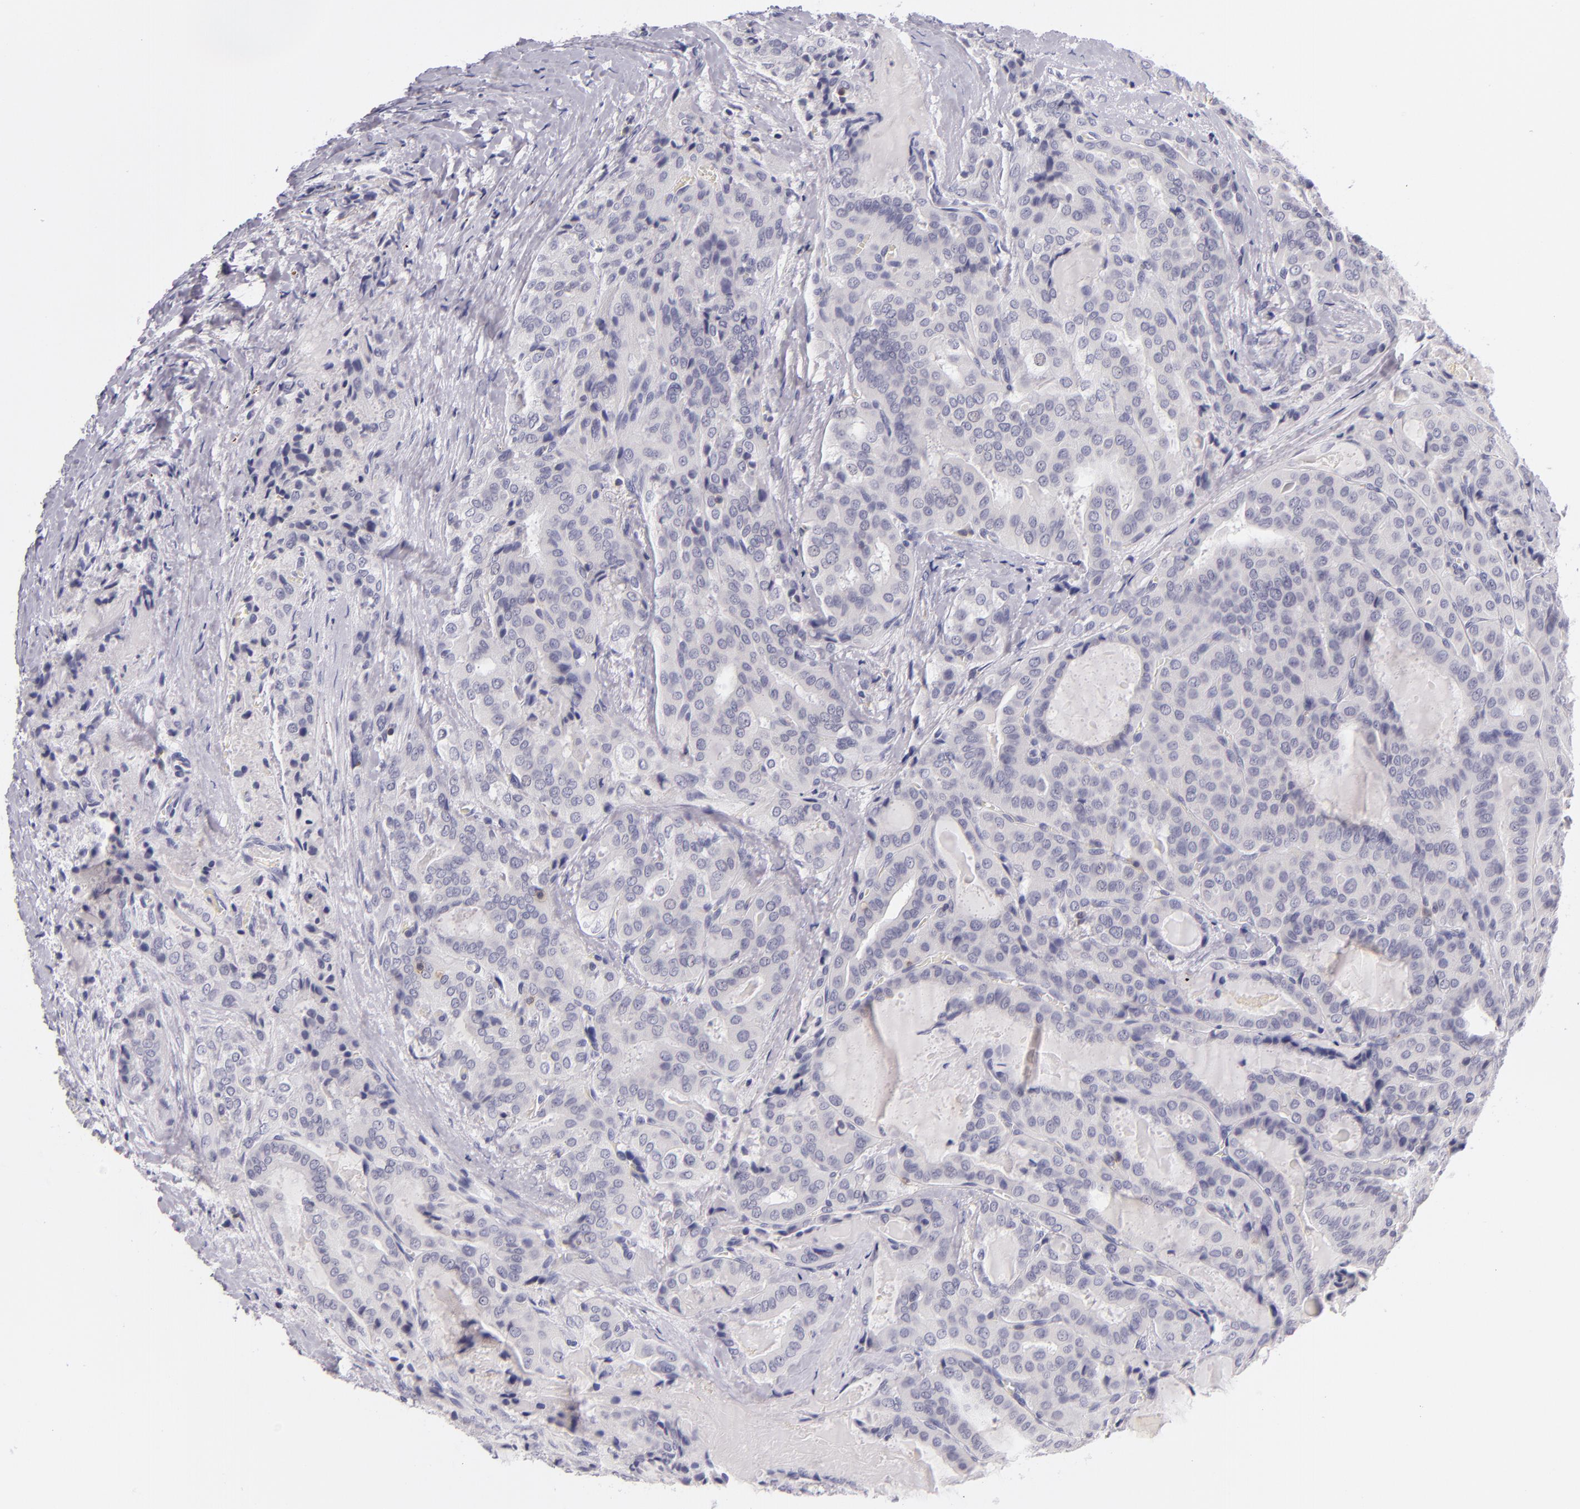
{"staining": {"intensity": "negative", "quantity": "none", "location": "none"}, "tissue": "thyroid cancer", "cell_type": "Tumor cells", "image_type": "cancer", "snomed": [{"axis": "morphology", "description": "Papillary adenocarcinoma, NOS"}, {"axis": "topography", "description": "Thyroid gland"}], "caption": "DAB (3,3'-diaminobenzidine) immunohistochemical staining of papillary adenocarcinoma (thyroid) demonstrates no significant expression in tumor cells.", "gene": "CD48", "patient": {"sex": "female", "age": 71}}